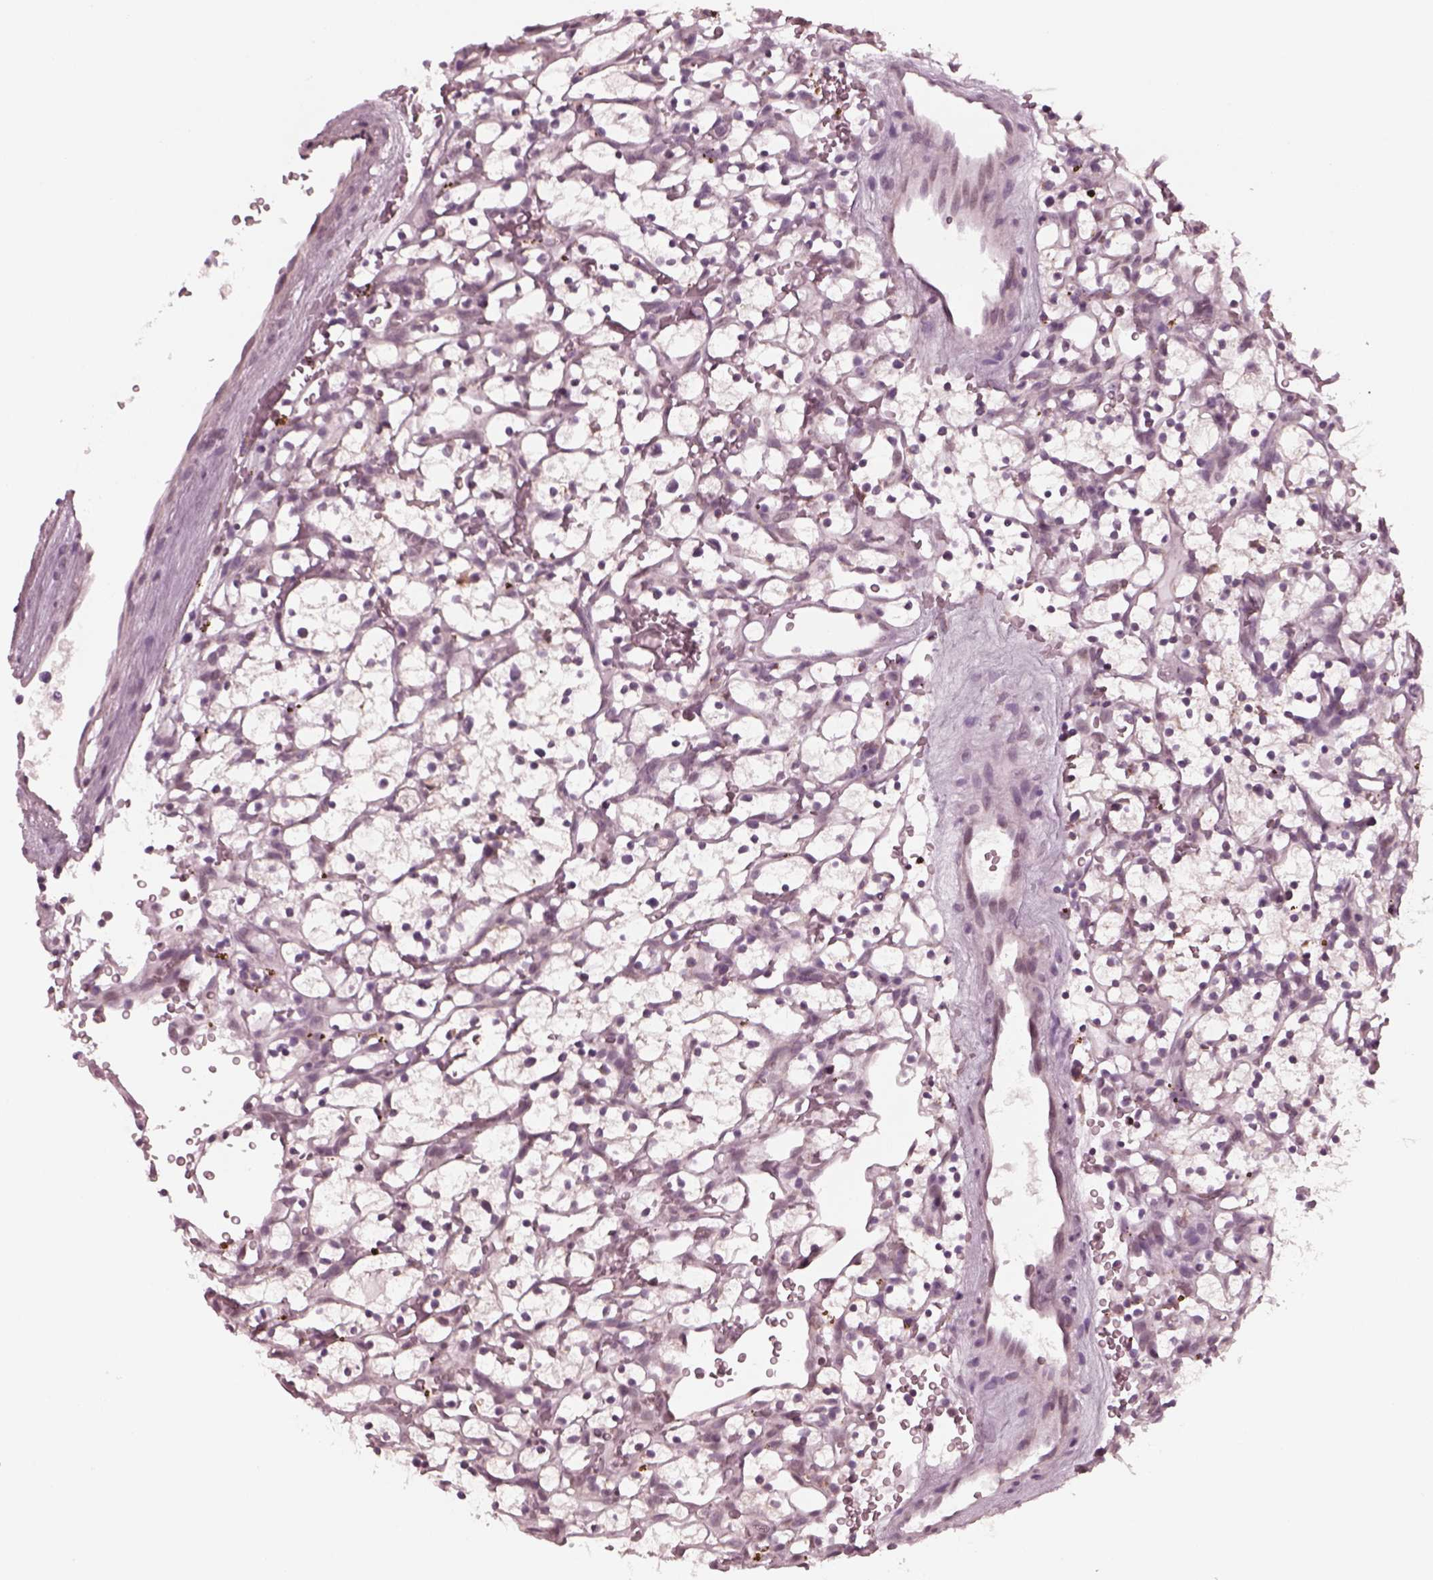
{"staining": {"intensity": "negative", "quantity": "none", "location": "none"}, "tissue": "renal cancer", "cell_type": "Tumor cells", "image_type": "cancer", "snomed": [{"axis": "morphology", "description": "Adenocarcinoma, NOS"}, {"axis": "topography", "description": "Kidney"}], "caption": "Tumor cells are negative for brown protein staining in renal adenocarcinoma.", "gene": "CELSR3", "patient": {"sex": "female", "age": 64}}